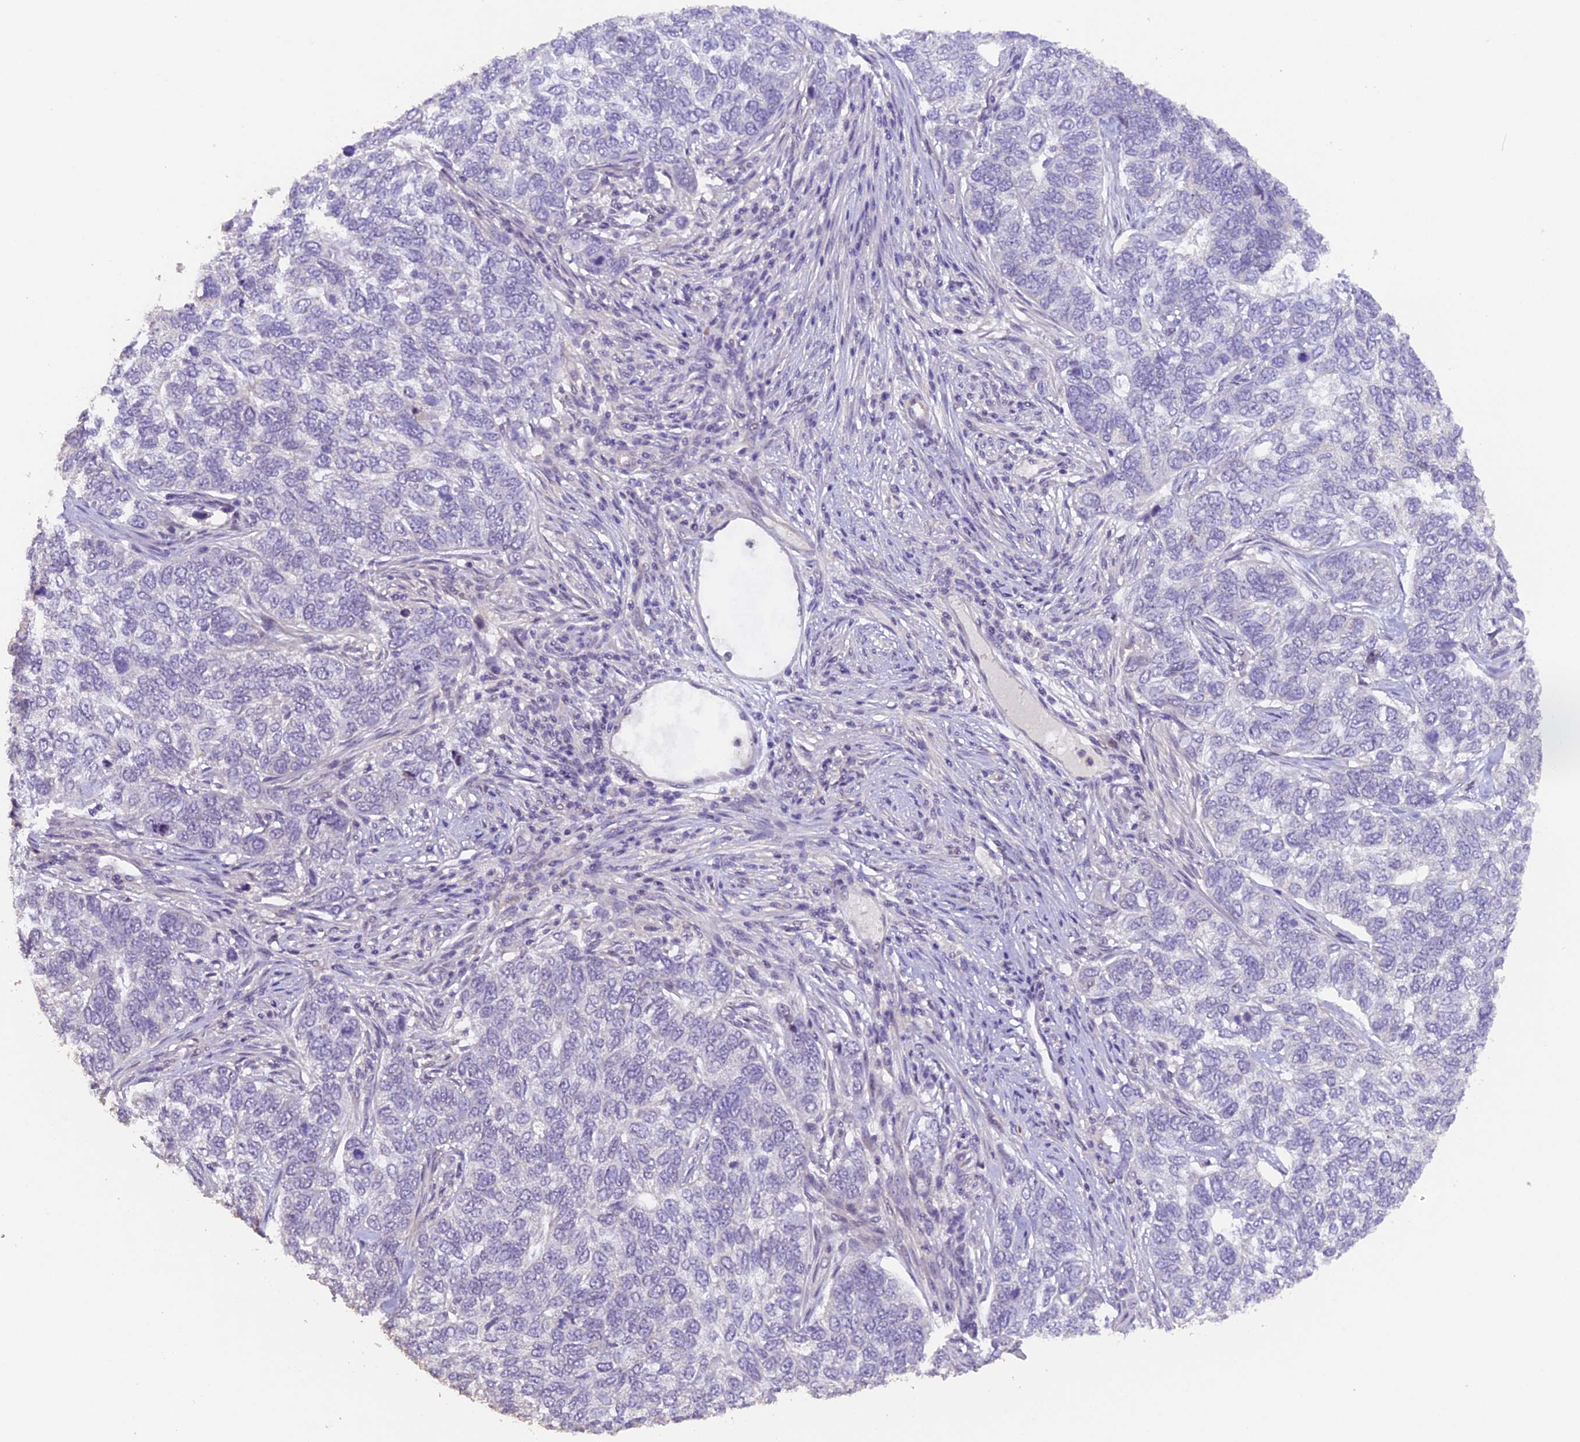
{"staining": {"intensity": "negative", "quantity": "none", "location": "none"}, "tissue": "skin cancer", "cell_type": "Tumor cells", "image_type": "cancer", "snomed": [{"axis": "morphology", "description": "Basal cell carcinoma"}, {"axis": "topography", "description": "Skin"}], "caption": "Basal cell carcinoma (skin) stained for a protein using immunohistochemistry displays no positivity tumor cells.", "gene": "GNB5", "patient": {"sex": "female", "age": 65}}